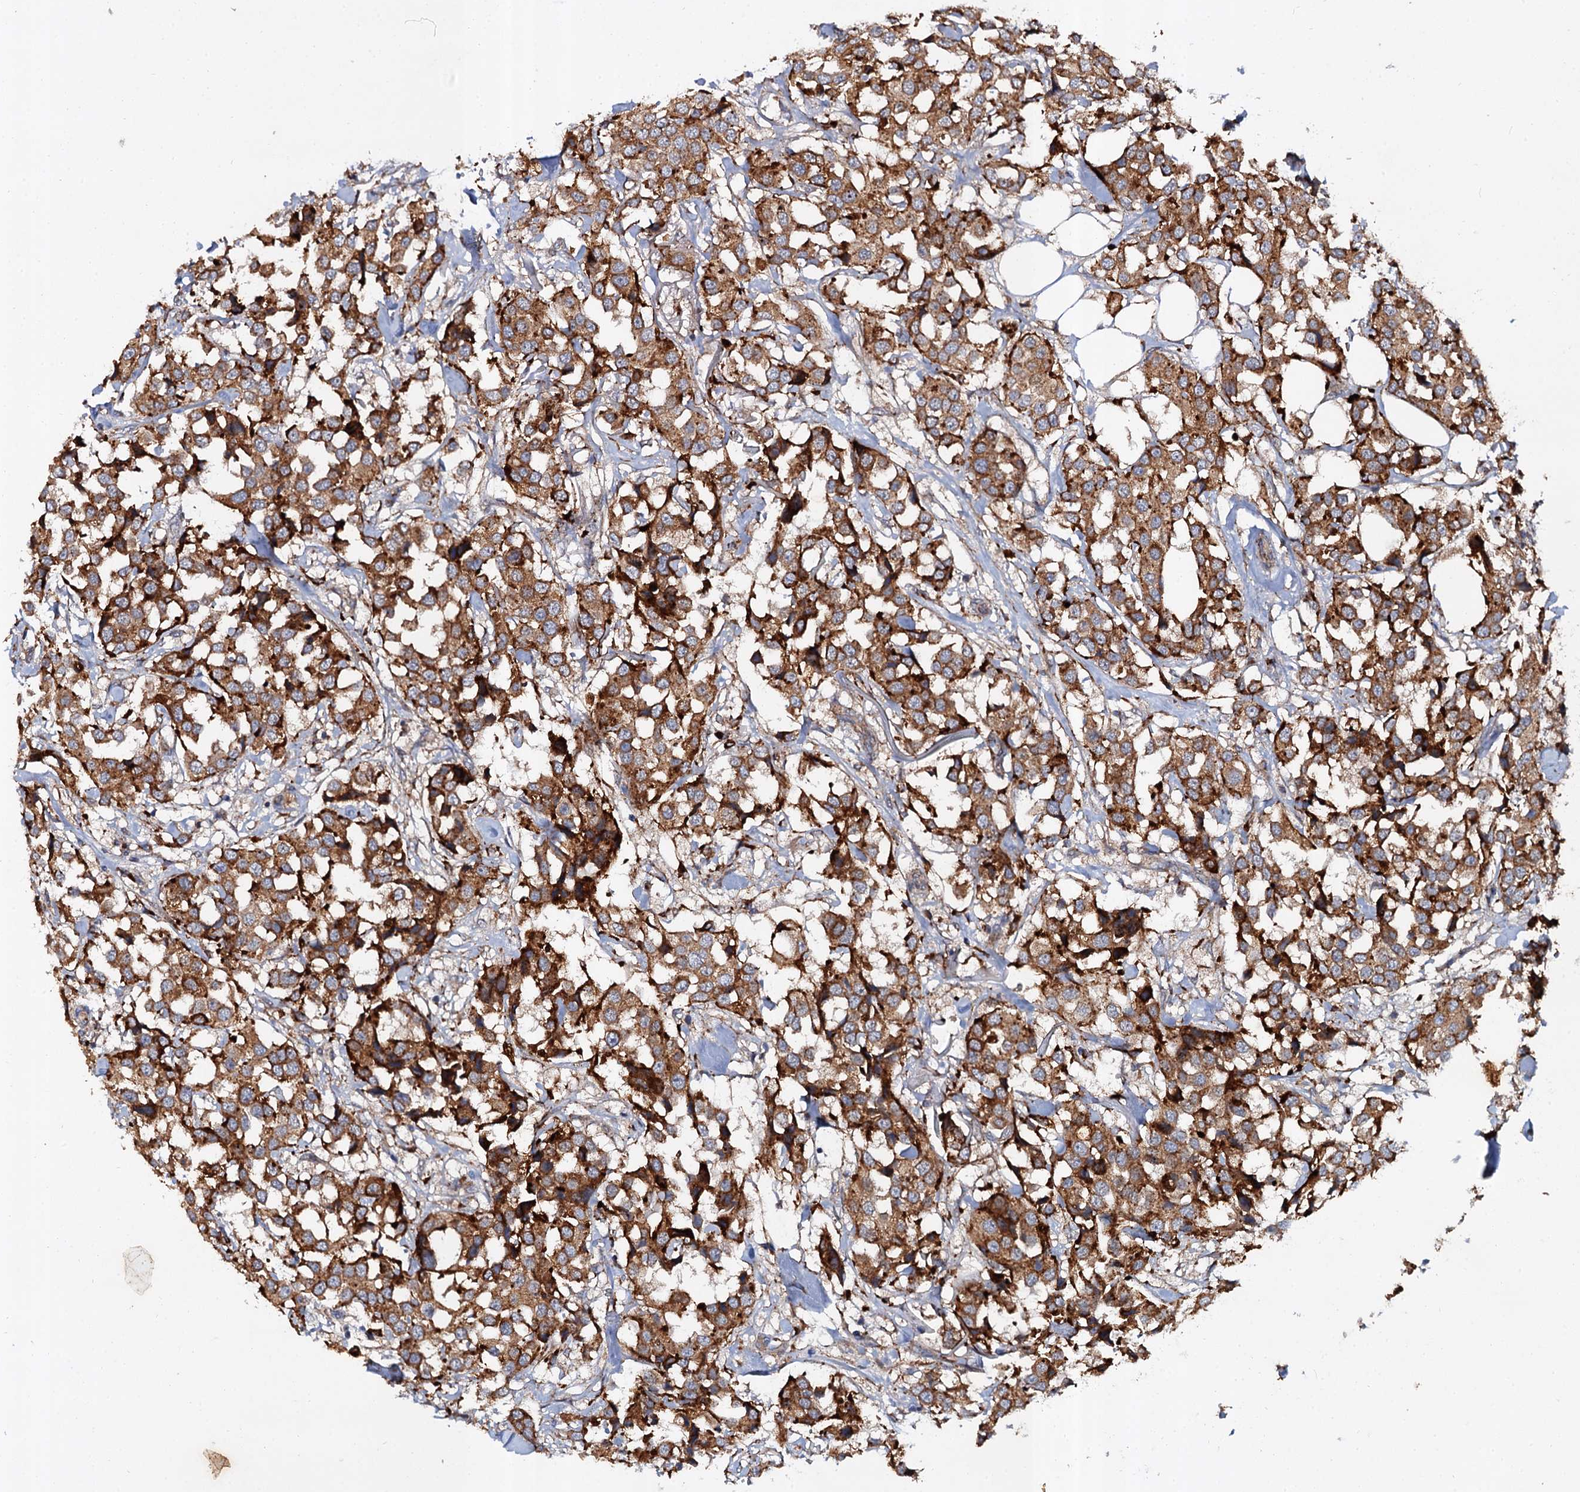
{"staining": {"intensity": "strong", "quantity": ">75%", "location": "cytoplasmic/membranous"}, "tissue": "breast cancer", "cell_type": "Tumor cells", "image_type": "cancer", "snomed": [{"axis": "morphology", "description": "Duct carcinoma"}, {"axis": "topography", "description": "Breast"}], "caption": "Immunohistochemical staining of human breast cancer (infiltrating ductal carcinoma) reveals strong cytoplasmic/membranous protein expression in approximately >75% of tumor cells.", "gene": "GBA1", "patient": {"sex": "female", "age": 80}}